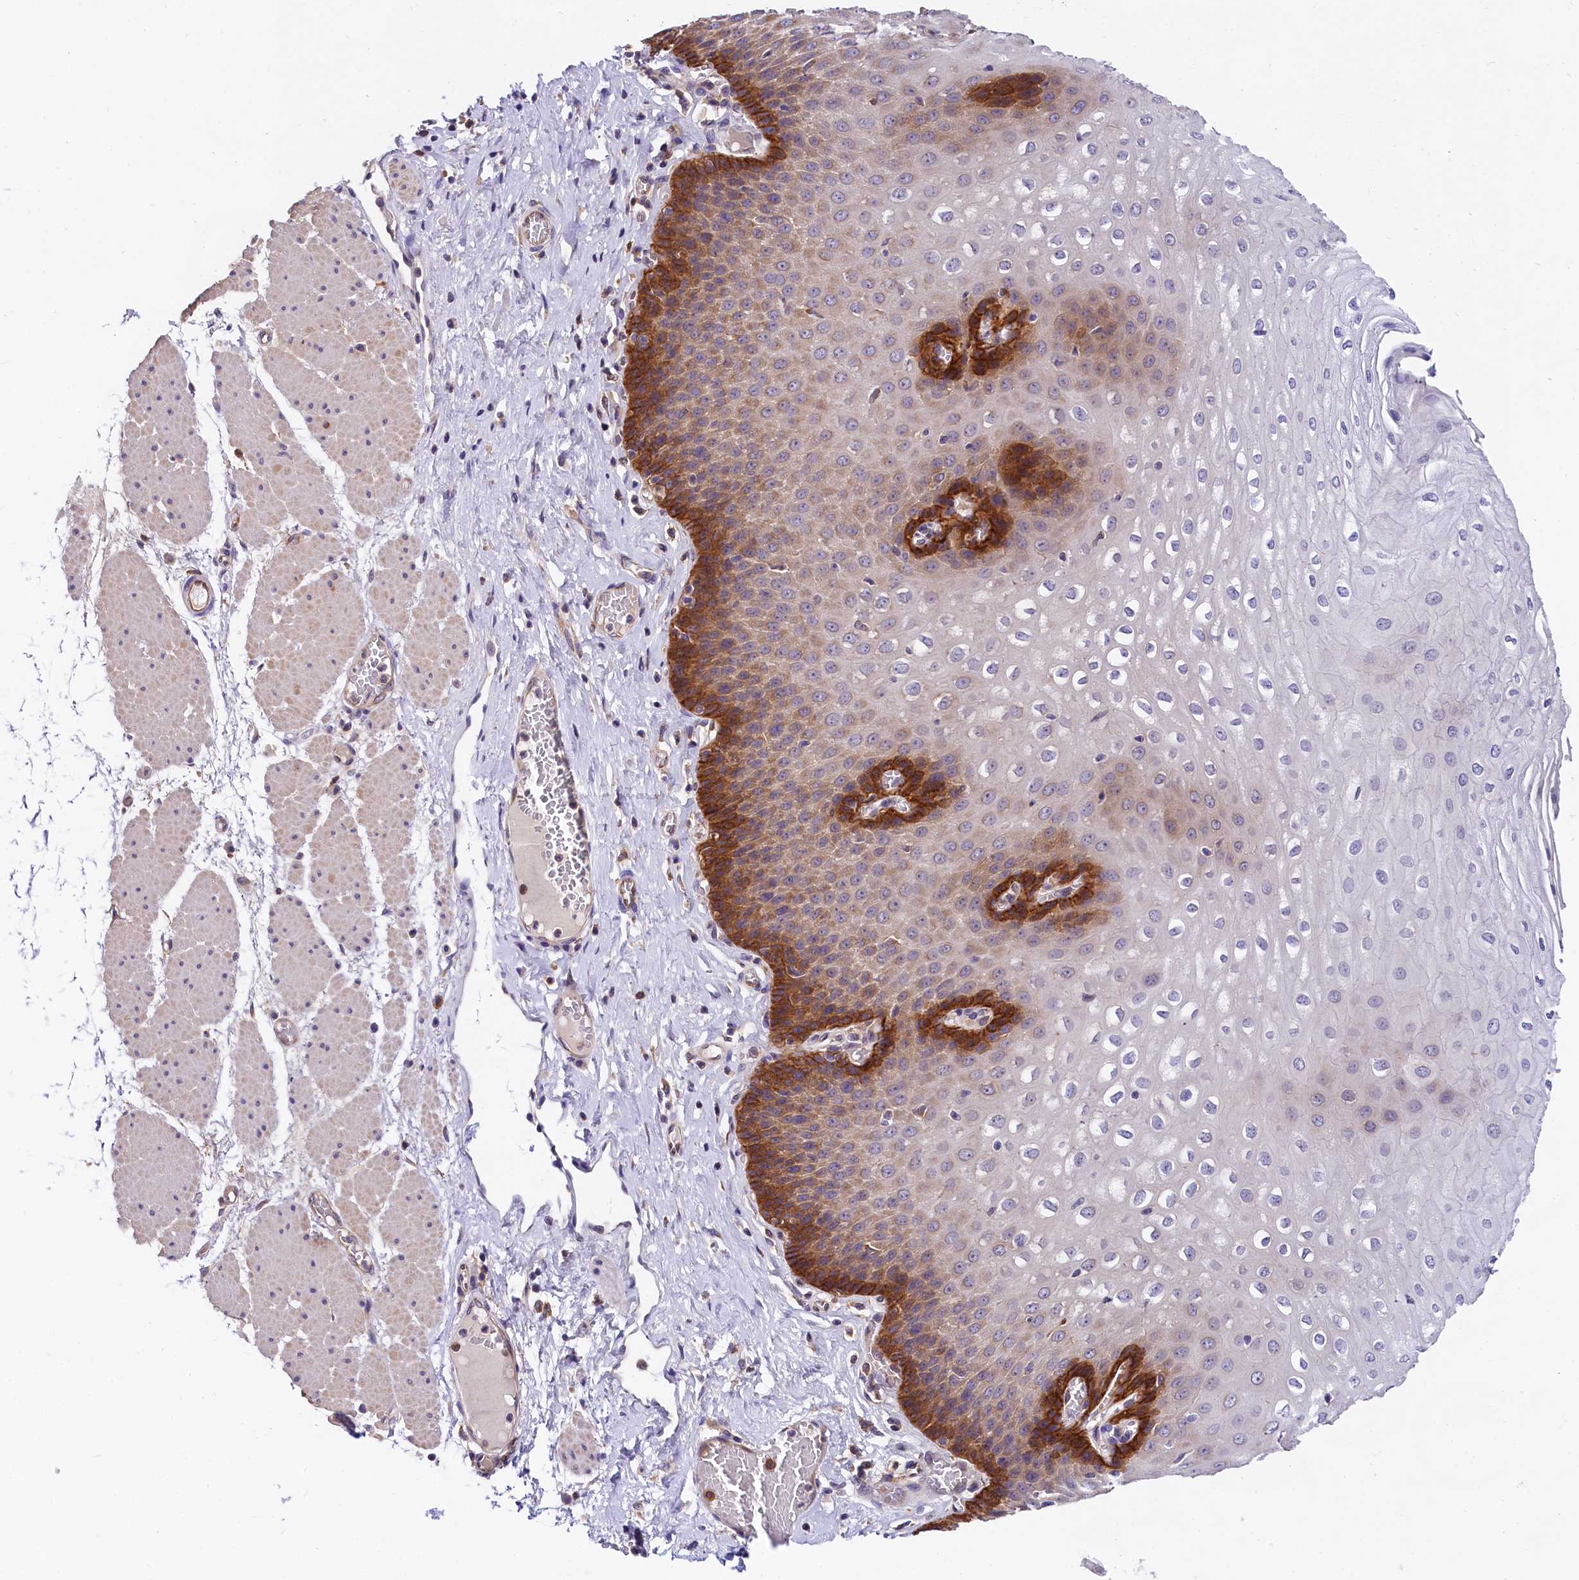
{"staining": {"intensity": "strong", "quantity": "25%-75%", "location": "cytoplasmic/membranous"}, "tissue": "esophagus", "cell_type": "Squamous epithelial cells", "image_type": "normal", "snomed": [{"axis": "morphology", "description": "Normal tissue, NOS"}, {"axis": "topography", "description": "Esophagus"}], "caption": "Strong cytoplasmic/membranous protein positivity is present in about 25%-75% of squamous epithelial cells in esophagus. The staining was performed using DAB (3,3'-diaminobenzidine), with brown indicating positive protein expression. Nuclei are stained blue with hematoxylin.", "gene": "OAS3", "patient": {"sex": "male", "age": 60}}